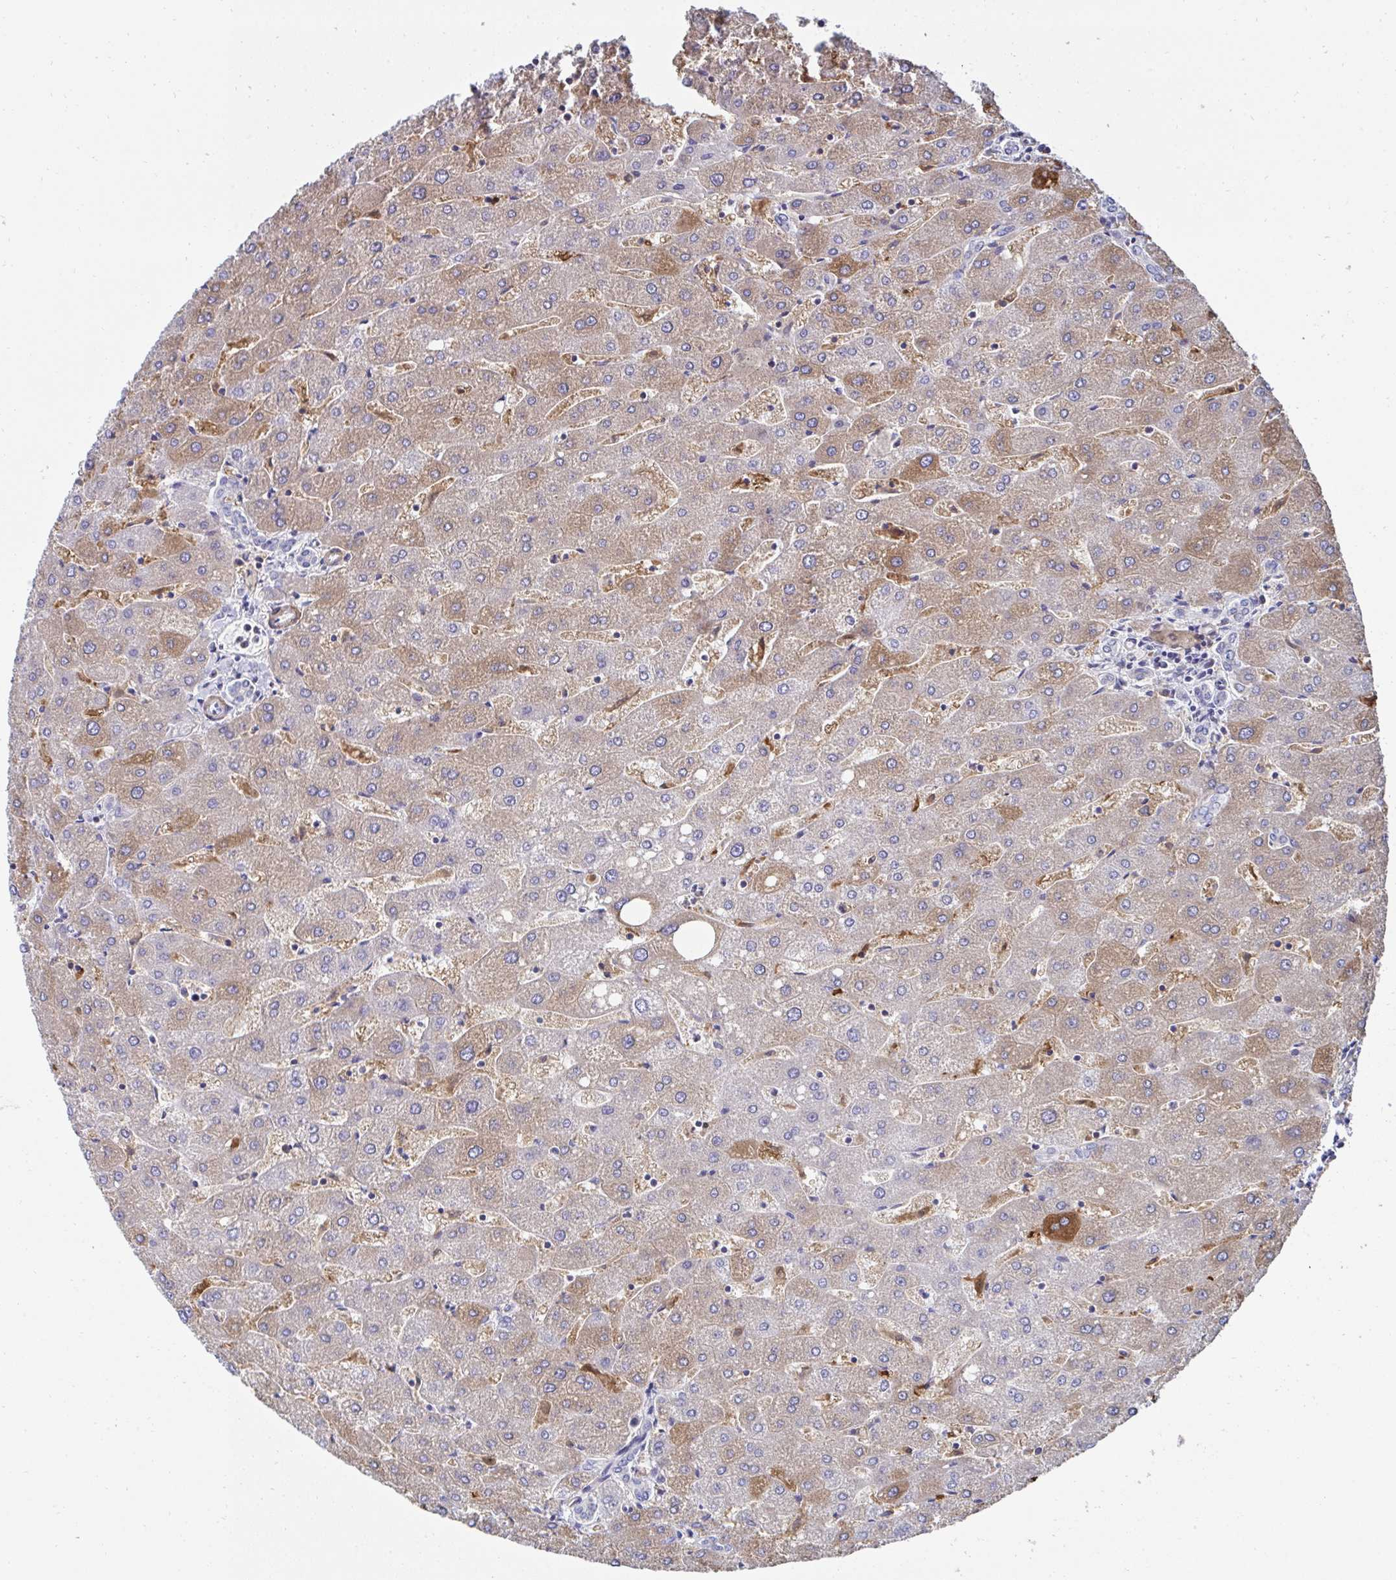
{"staining": {"intensity": "negative", "quantity": "none", "location": "none"}, "tissue": "liver", "cell_type": "Cholangiocytes", "image_type": "normal", "snomed": [{"axis": "morphology", "description": "Normal tissue, NOS"}, {"axis": "topography", "description": "Liver"}], "caption": "The photomicrograph shows no staining of cholangiocytes in unremarkable liver. (Brightfield microscopy of DAB (3,3'-diaminobenzidine) immunohistochemistry at high magnification).", "gene": "FBXL13", "patient": {"sex": "male", "age": 67}}